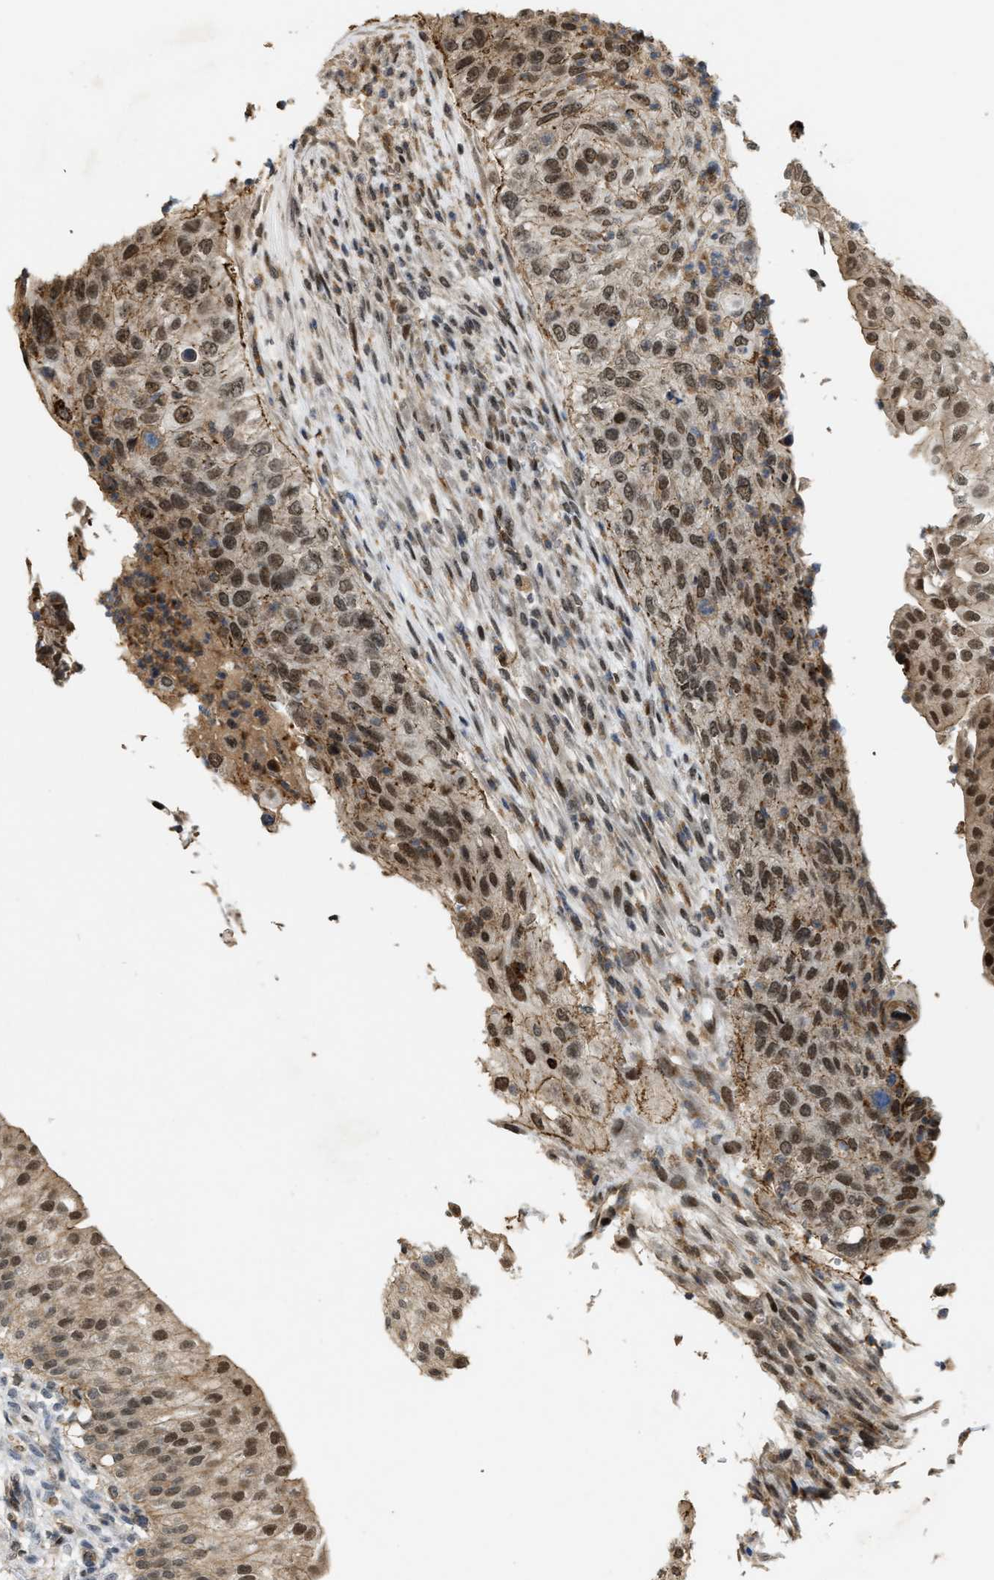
{"staining": {"intensity": "moderate", "quantity": ">75%", "location": "nuclear"}, "tissue": "urinary bladder", "cell_type": "Urothelial cells", "image_type": "normal", "snomed": [{"axis": "morphology", "description": "Normal tissue, NOS"}, {"axis": "topography", "description": "Urinary bladder"}], "caption": "Approximately >75% of urothelial cells in unremarkable human urinary bladder display moderate nuclear protein expression as visualized by brown immunohistochemical staining.", "gene": "DPF2", "patient": {"sex": "female", "age": 60}}